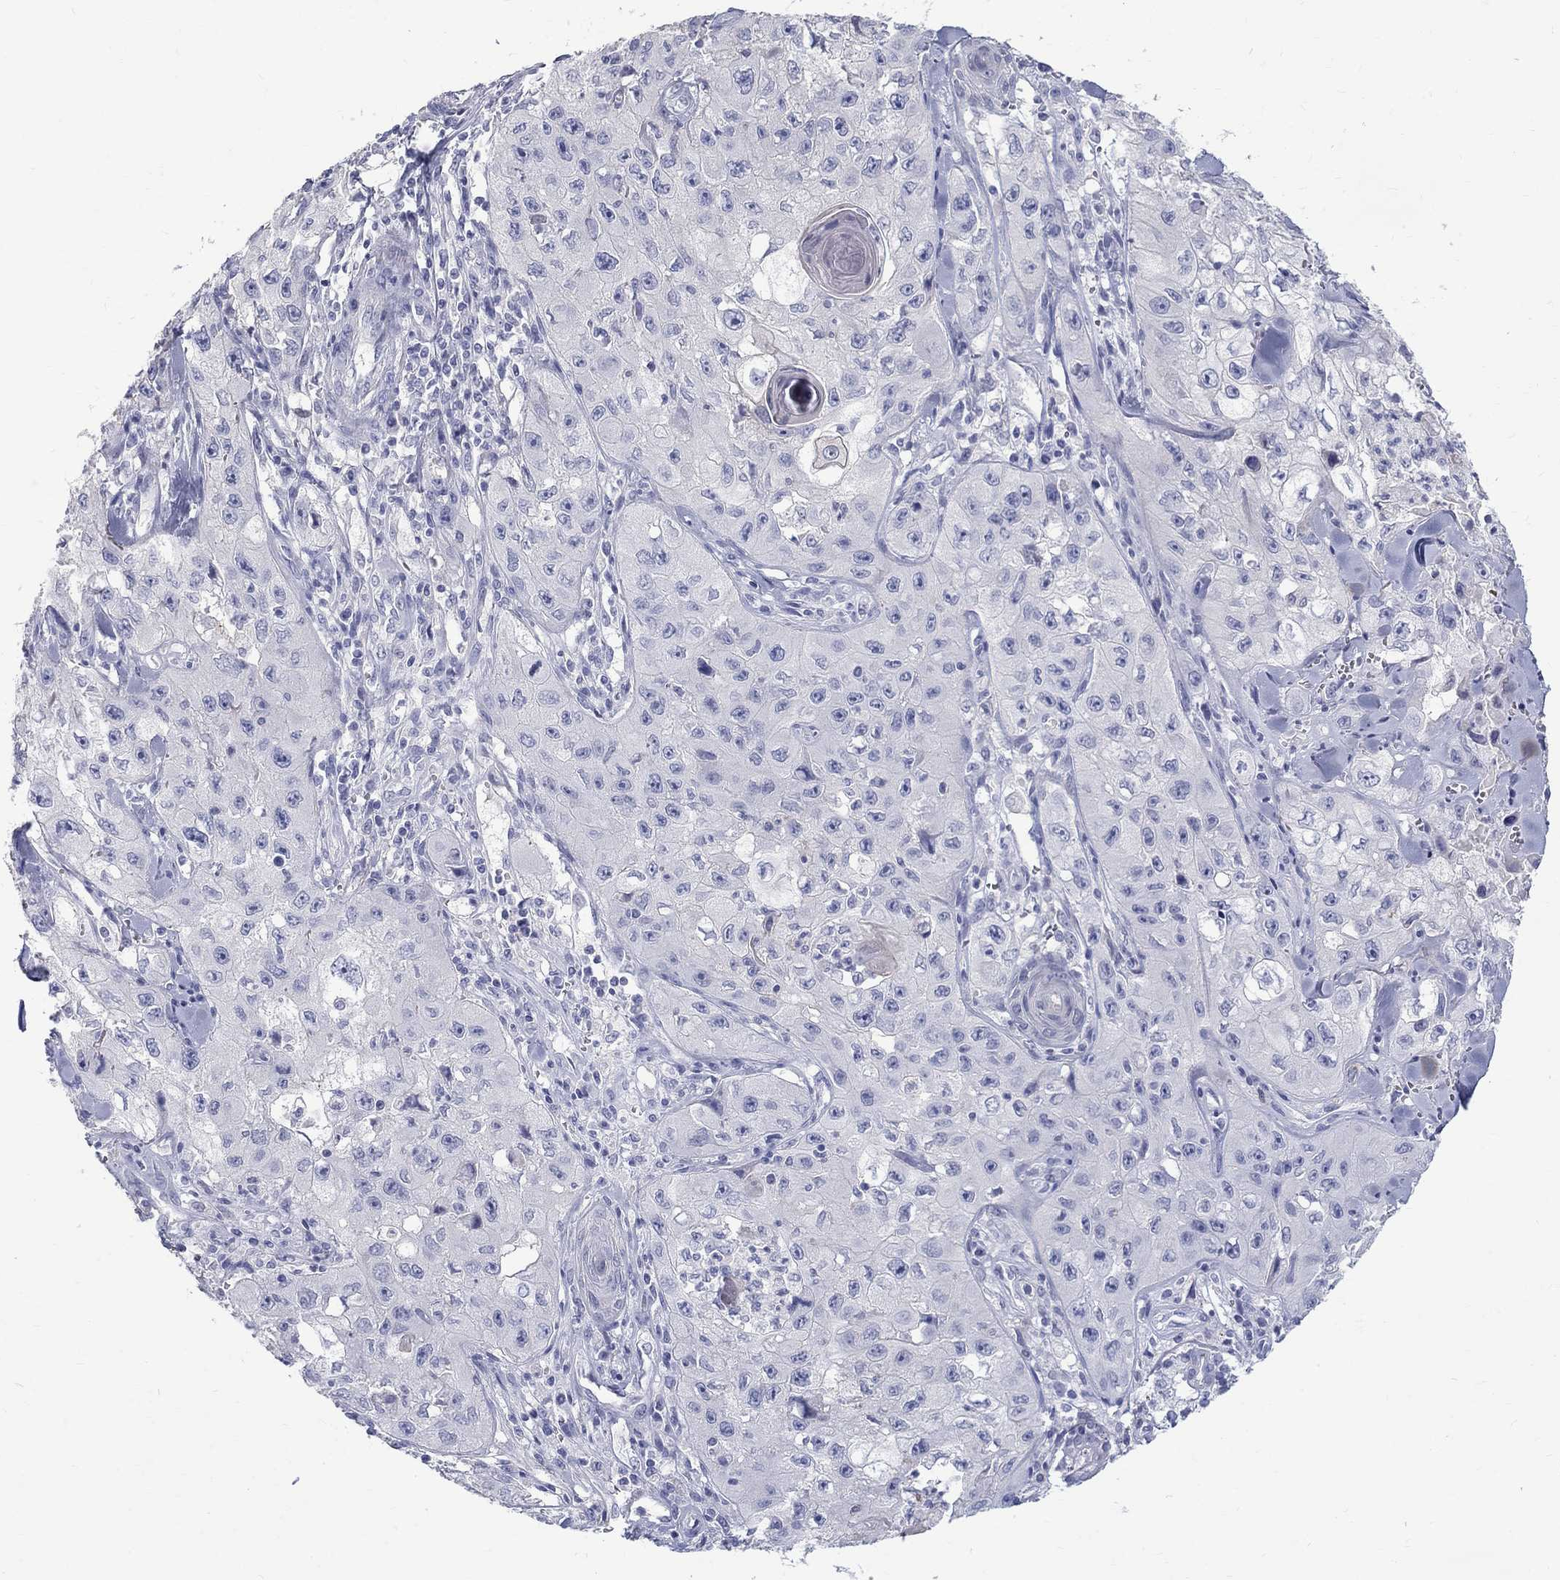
{"staining": {"intensity": "negative", "quantity": "none", "location": "none"}, "tissue": "skin cancer", "cell_type": "Tumor cells", "image_type": "cancer", "snomed": [{"axis": "morphology", "description": "Squamous cell carcinoma, NOS"}, {"axis": "topography", "description": "Skin"}, {"axis": "topography", "description": "Subcutis"}], "caption": "Immunohistochemistry (IHC) micrograph of human skin cancer (squamous cell carcinoma) stained for a protein (brown), which shows no expression in tumor cells.", "gene": "MAGEB6", "patient": {"sex": "male", "age": 73}}